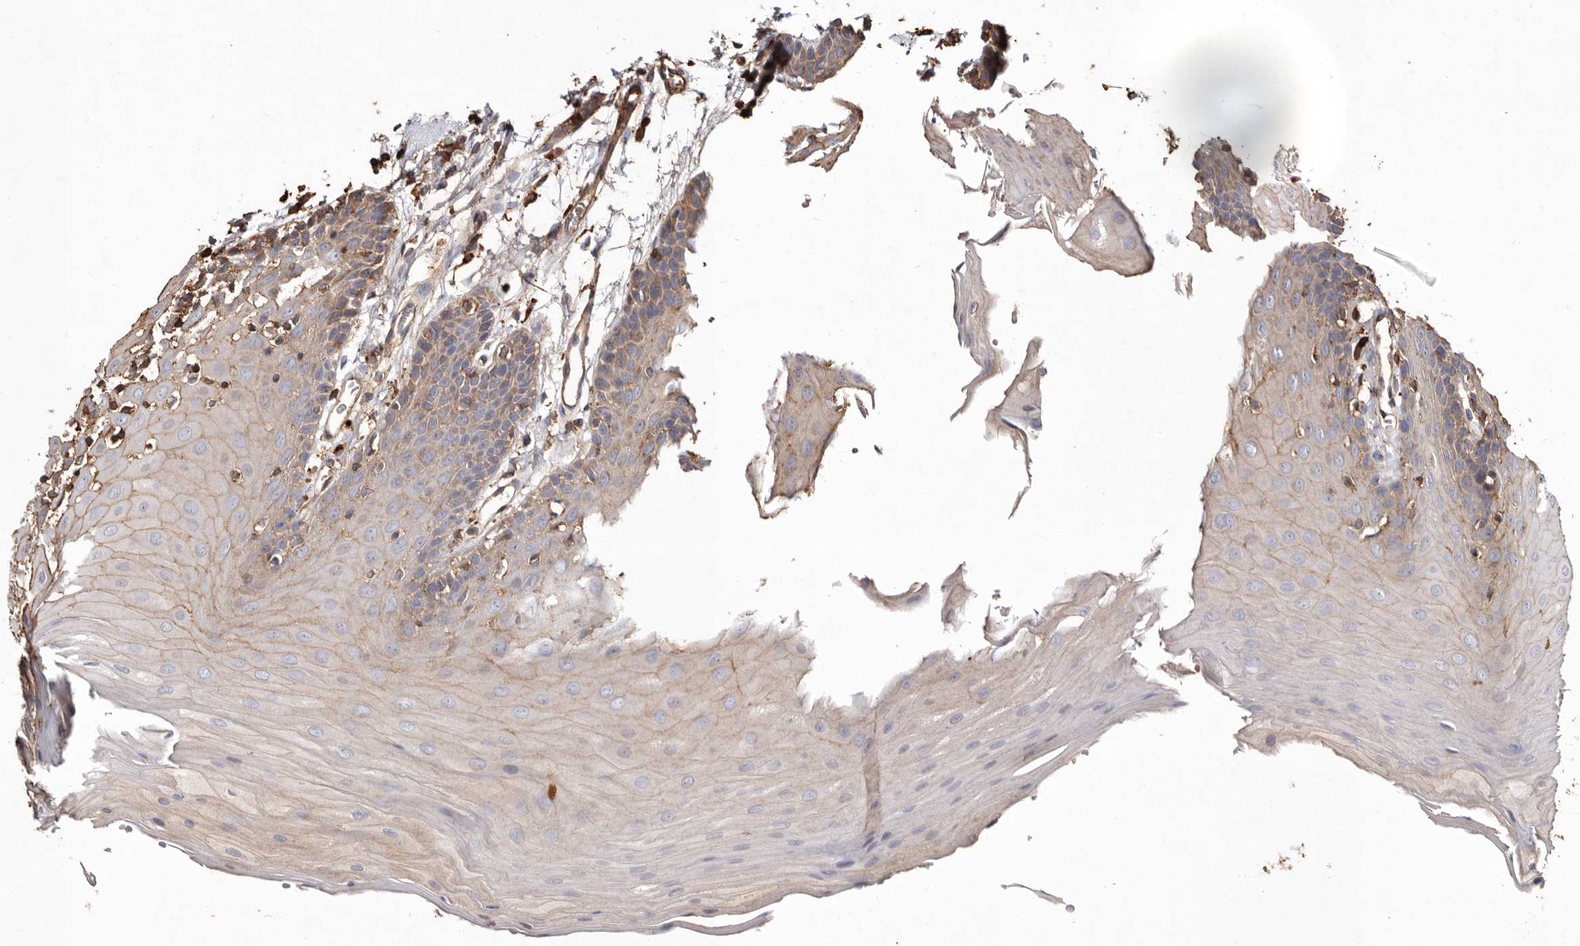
{"staining": {"intensity": "moderate", "quantity": "25%-75%", "location": "cytoplasmic/membranous"}, "tissue": "oral mucosa", "cell_type": "Squamous epithelial cells", "image_type": "normal", "snomed": [{"axis": "morphology", "description": "Normal tissue, NOS"}, {"axis": "morphology", "description": "Squamous cell carcinoma, NOS"}, {"axis": "topography", "description": "Skeletal muscle"}, {"axis": "topography", "description": "Oral tissue"}, {"axis": "topography", "description": "Salivary gland"}, {"axis": "topography", "description": "Head-Neck"}], "caption": "IHC image of benign human oral mucosa stained for a protein (brown), which exhibits medium levels of moderate cytoplasmic/membranous expression in approximately 25%-75% of squamous epithelial cells.", "gene": "COQ8B", "patient": {"sex": "male", "age": 54}}